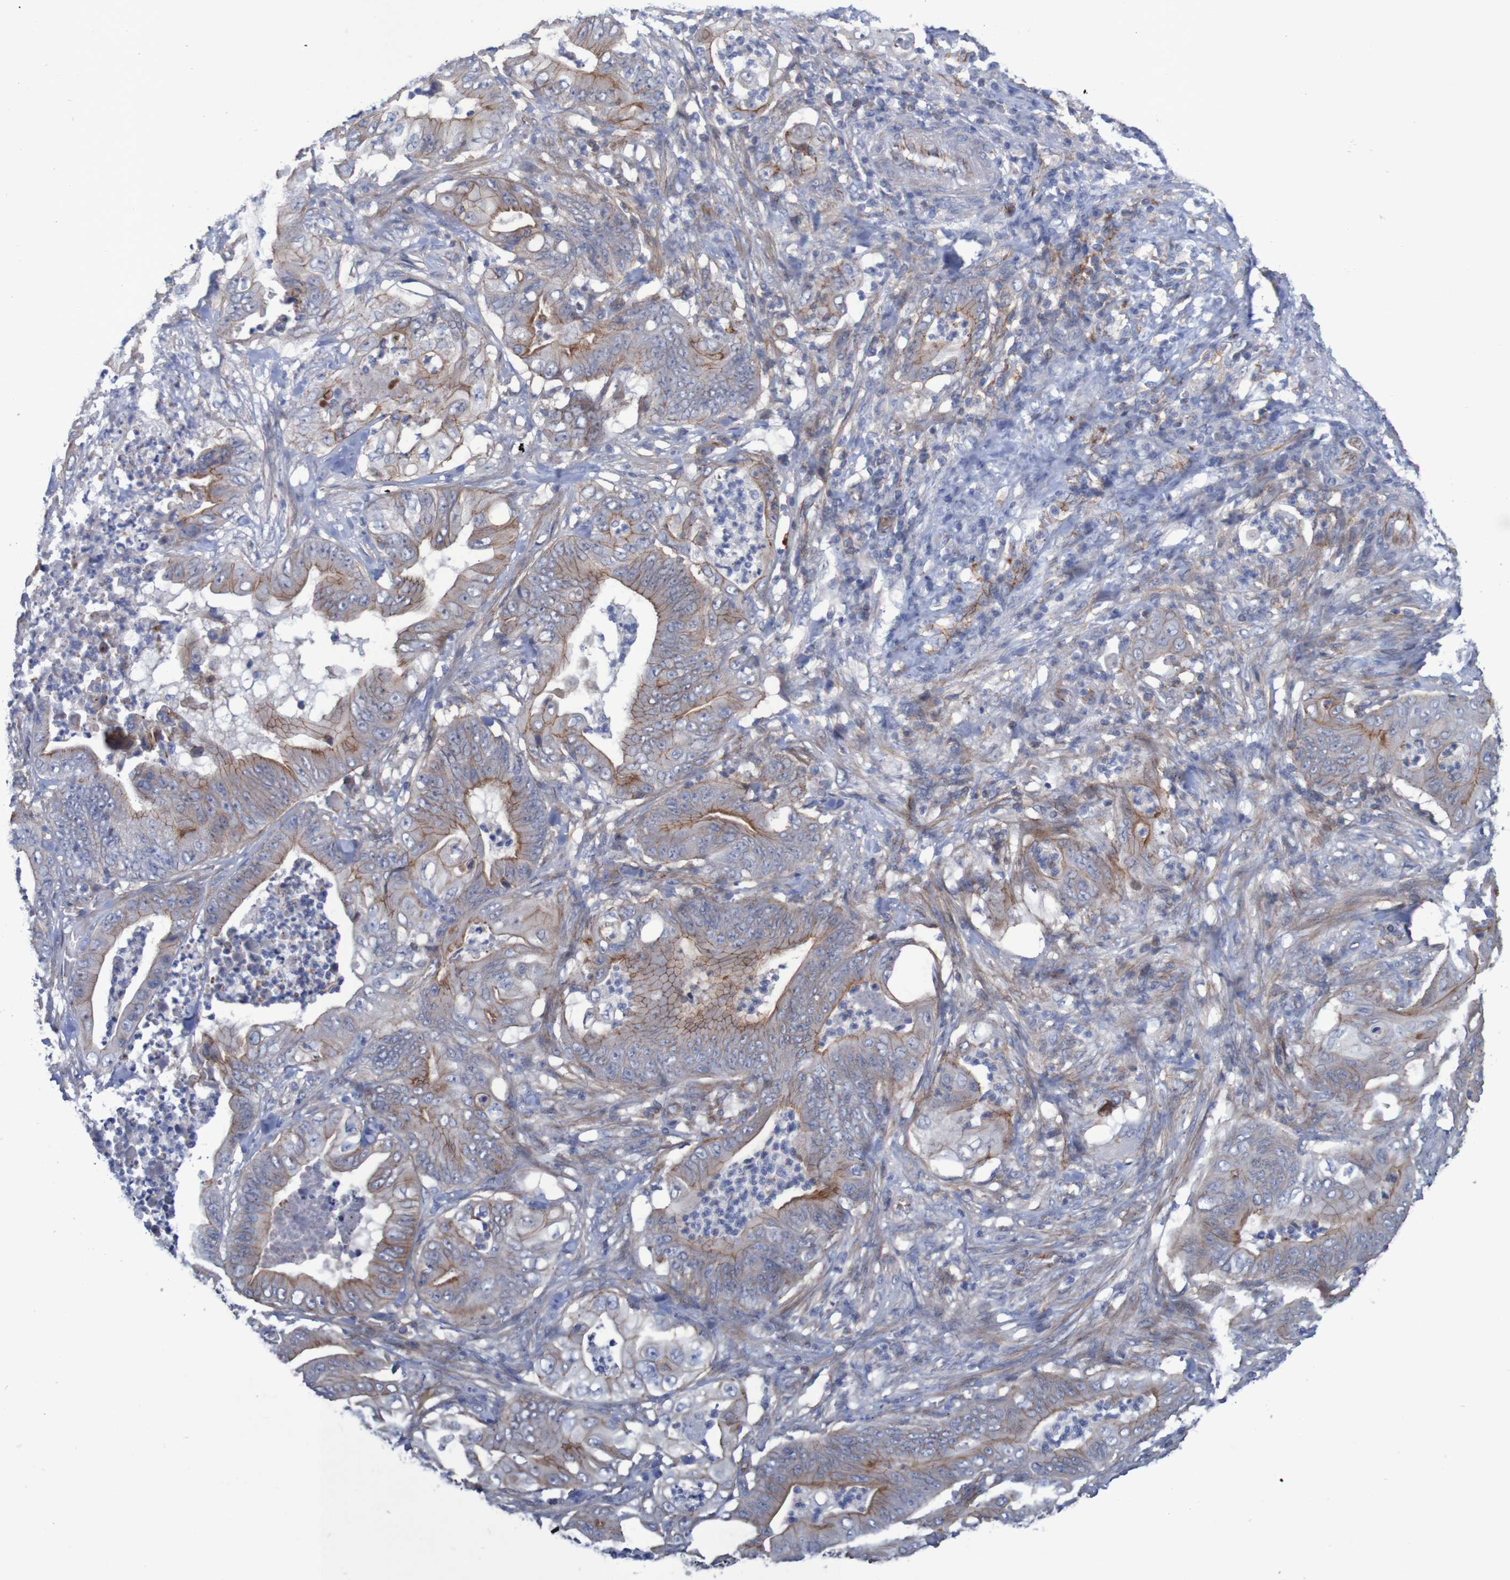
{"staining": {"intensity": "moderate", "quantity": "25%-75%", "location": "cytoplasmic/membranous"}, "tissue": "stomach cancer", "cell_type": "Tumor cells", "image_type": "cancer", "snomed": [{"axis": "morphology", "description": "Adenocarcinoma, NOS"}, {"axis": "topography", "description": "Stomach"}], "caption": "There is medium levels of moderate cytoplasmic/membranous expression in tumor cells of adenocarcinoma (stomach), as demonstrated by immunohistochemical staining (brown color).", "gene": "NECTIN2", "patient": {"sex": "female", "age": 73}}